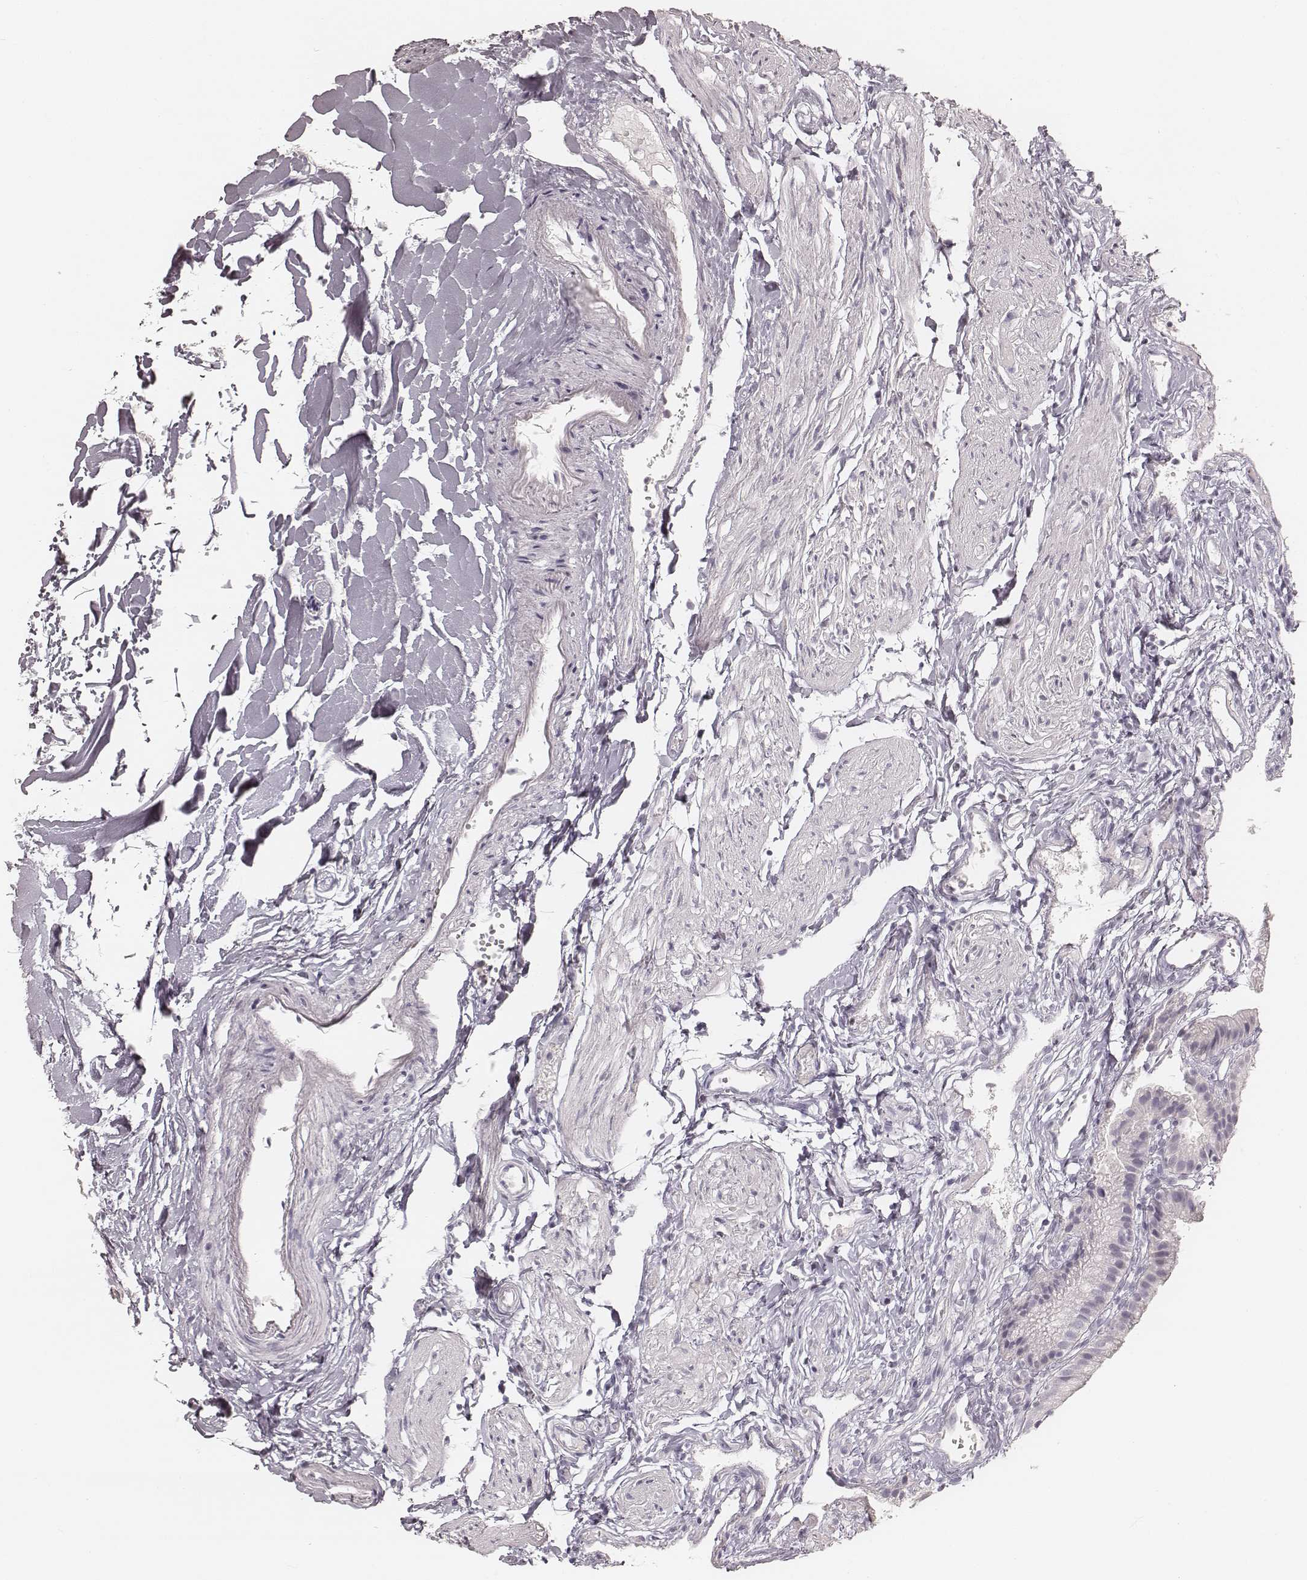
{"staining": {"intensity": "negative", "quantity": "none", "location": "none"}, "tissue": "gallbladder", "cell_type": "Glandular cells", "image_type": "normal", "snomed": [{"axis": "morphology", "description": "Normal tissue, NOS"}, {"axis": "topography", "description": "Gallbladder"}], "caption": "Immunohistochemistry of unremarkable gallbladder demonstrates no positivity in glandular cells. Nuclei are stained in blue.", "gene": "TEX37", "patient": {"sex": "female", "age": 47}}